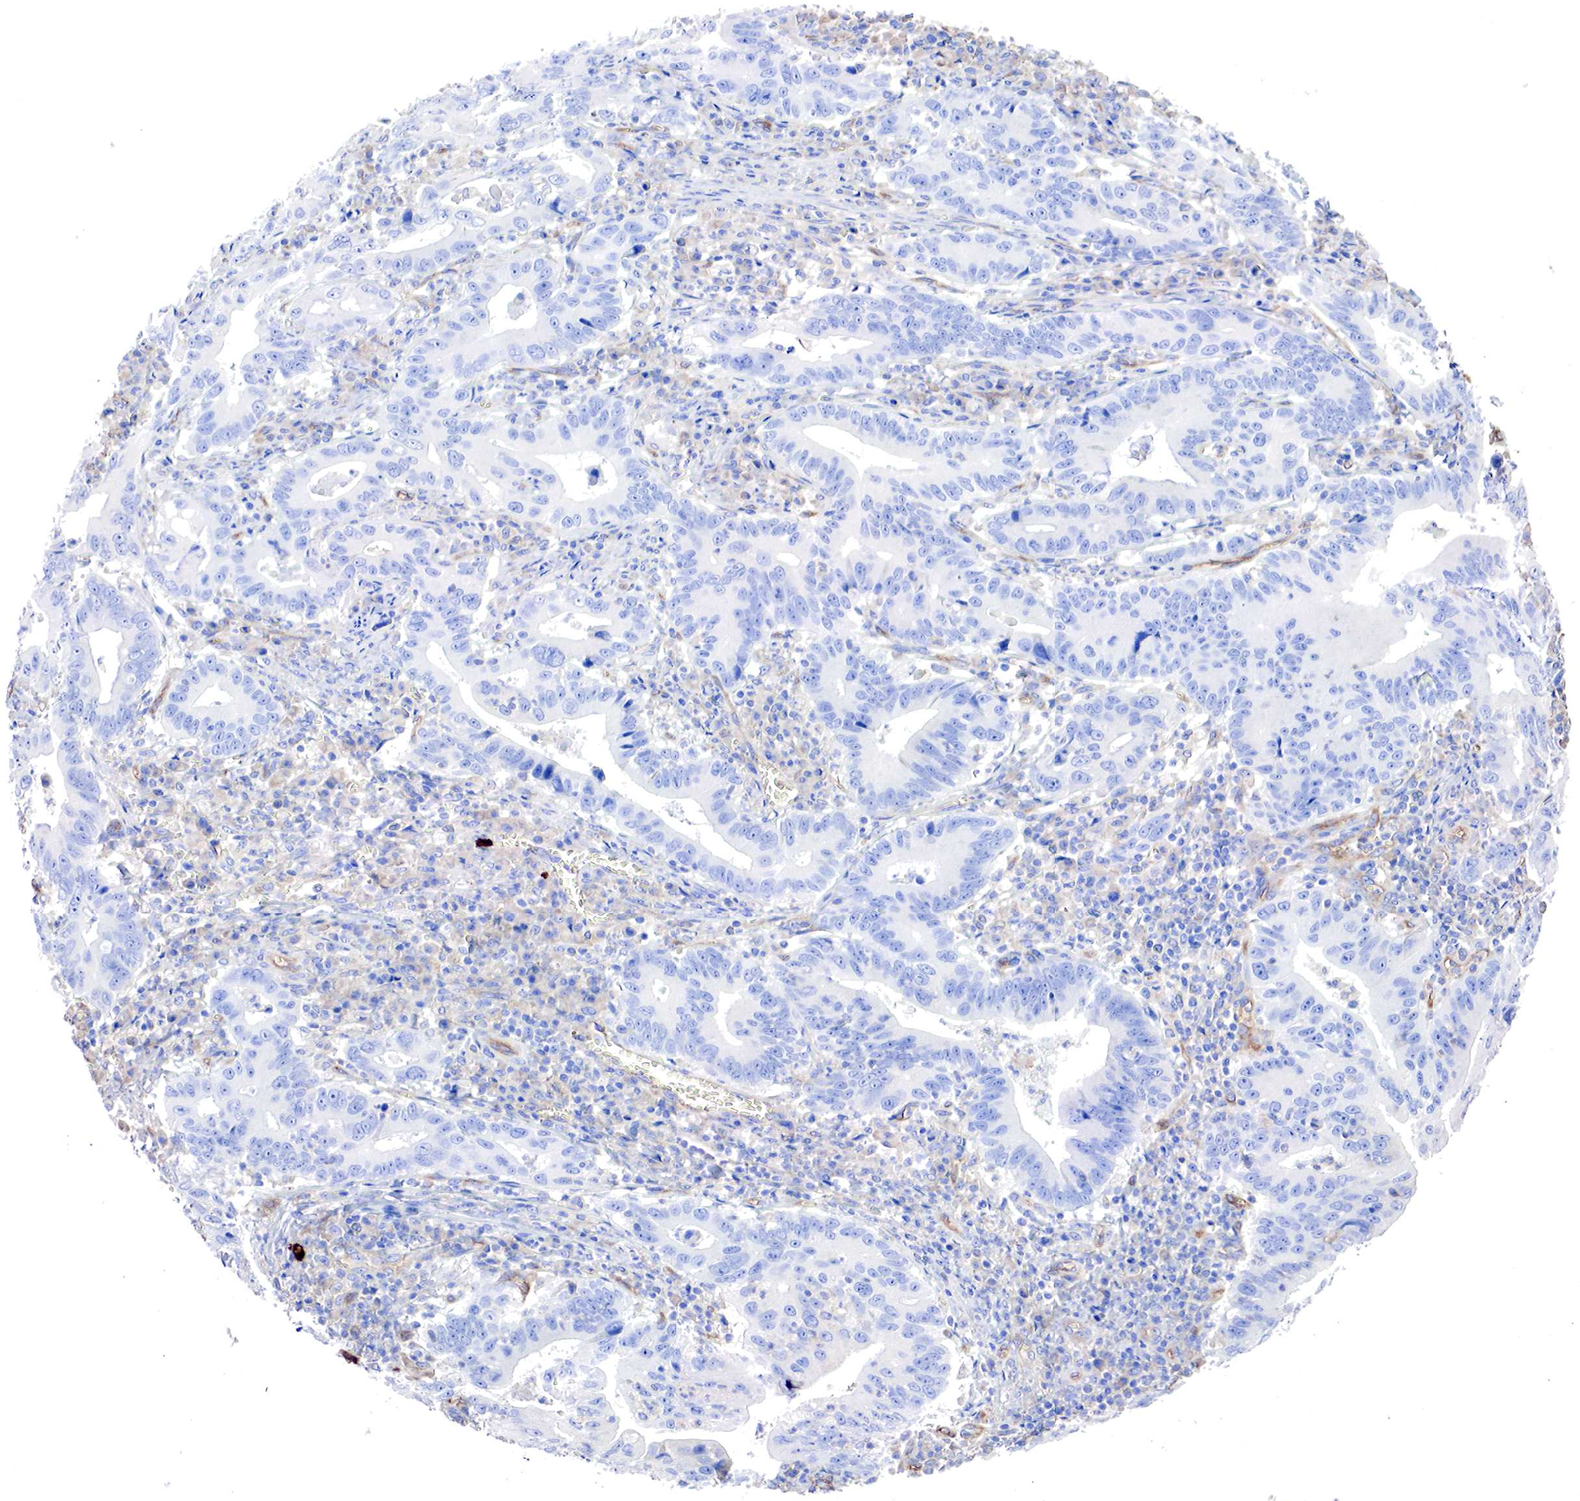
{"staining": {"intensity": "negative", "quantity": "none", "location": "none"}, "tissue": "stomach cancer", "cell_type": "Tumor cells", "image_type": "cancer", "snomed": [{"axis": "morphology", "description": "Adenocarcinoma, NOS"}, {"axis": "topography", "description": "Stomach, upper"}], "caption": "An image of human stomach cancer (adenocarcinoma) is negative for staining in tumor cells.", "gene": "RDX", "patient": {"sex": "male", "age": 63}}